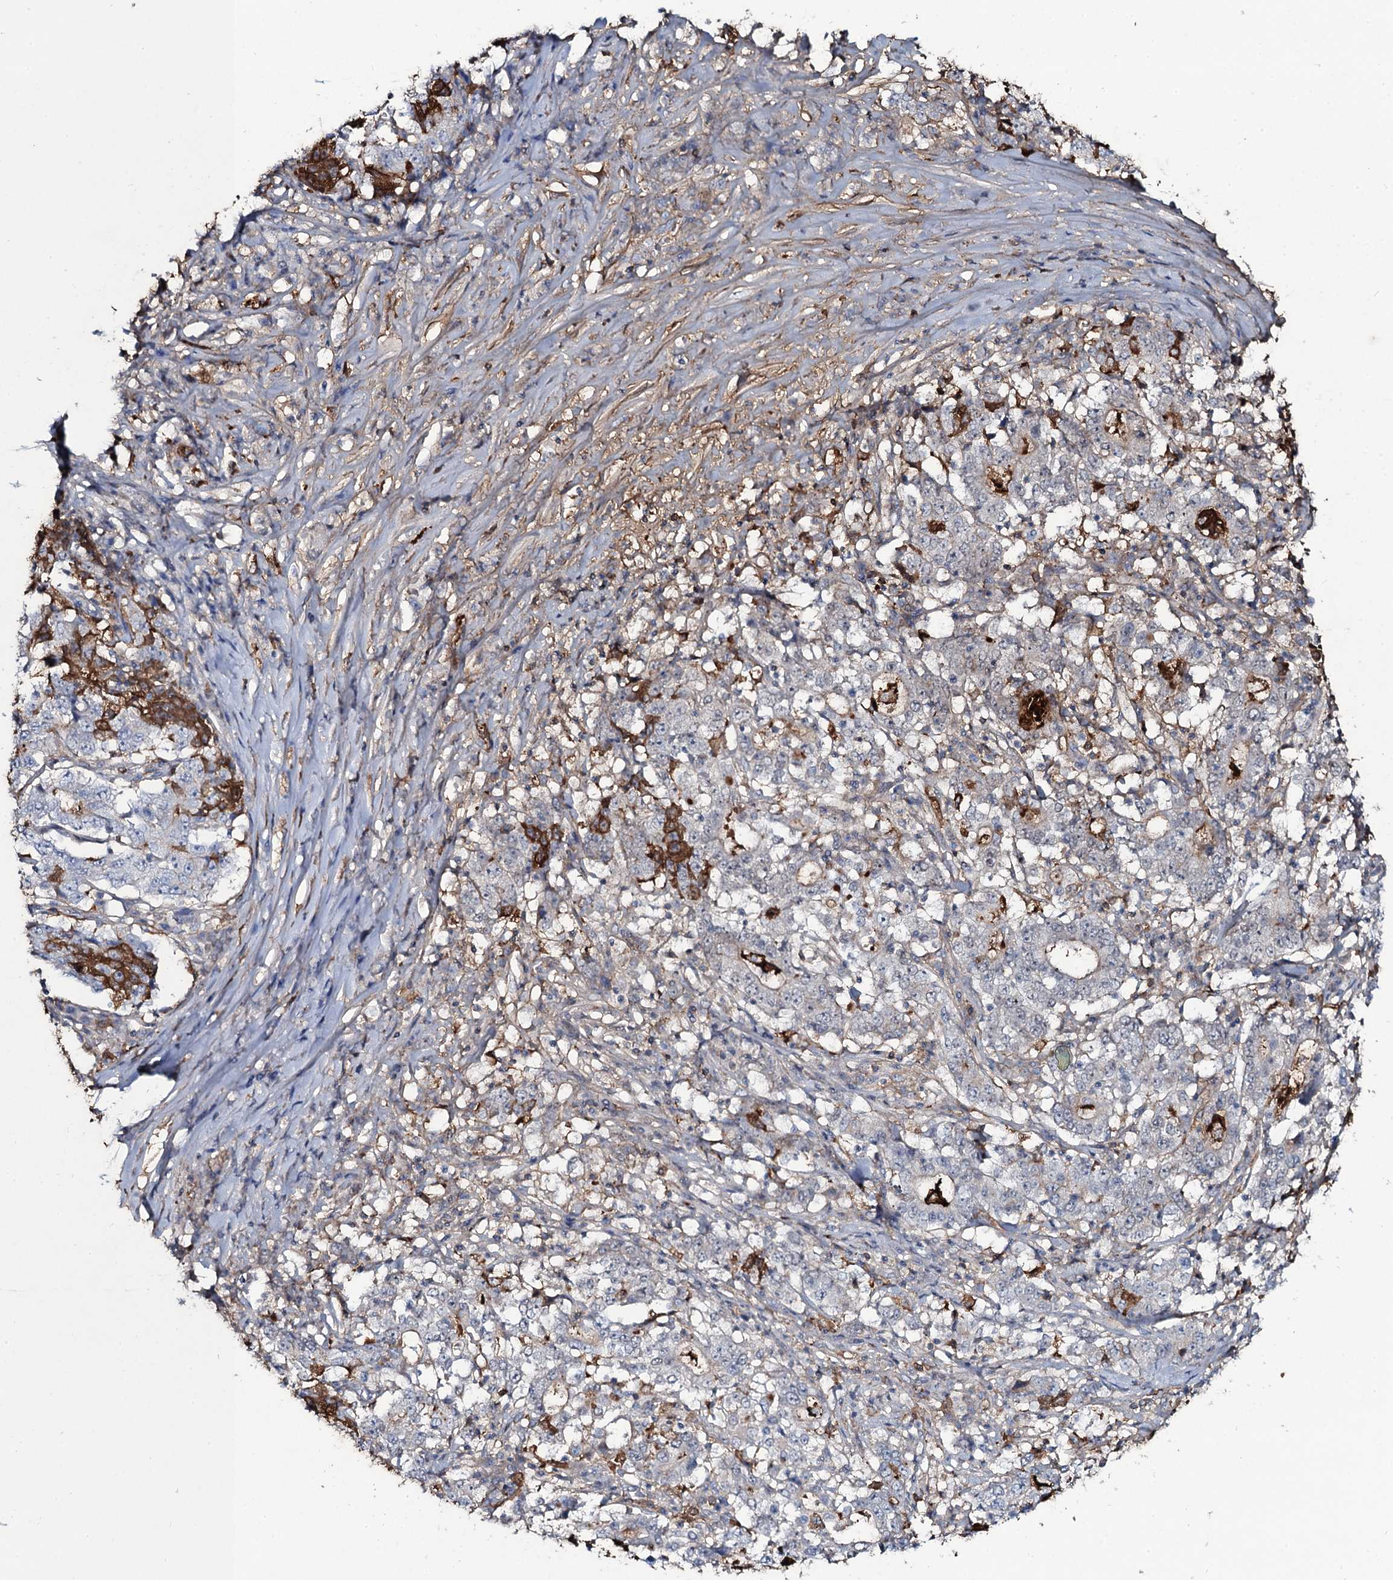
{"staining": {"intensity": "negative", "quantity": "none", "location": "none"}, "tissue": "stomach cancer", "cell_type": "Tumor cells", "image_type": "cancer", "snomed": [{"axis": "morphology", "description": "Adenocarcinoma, NOS"}, {"axis": "topography", "description": "Stomach"}], "caption": "Image shows no protein expression in tumor cells of stomach cancer (adenocarcinoma) tissue.", "gene": "EDN1", "patient": {"sex": "male", "age": 59}}